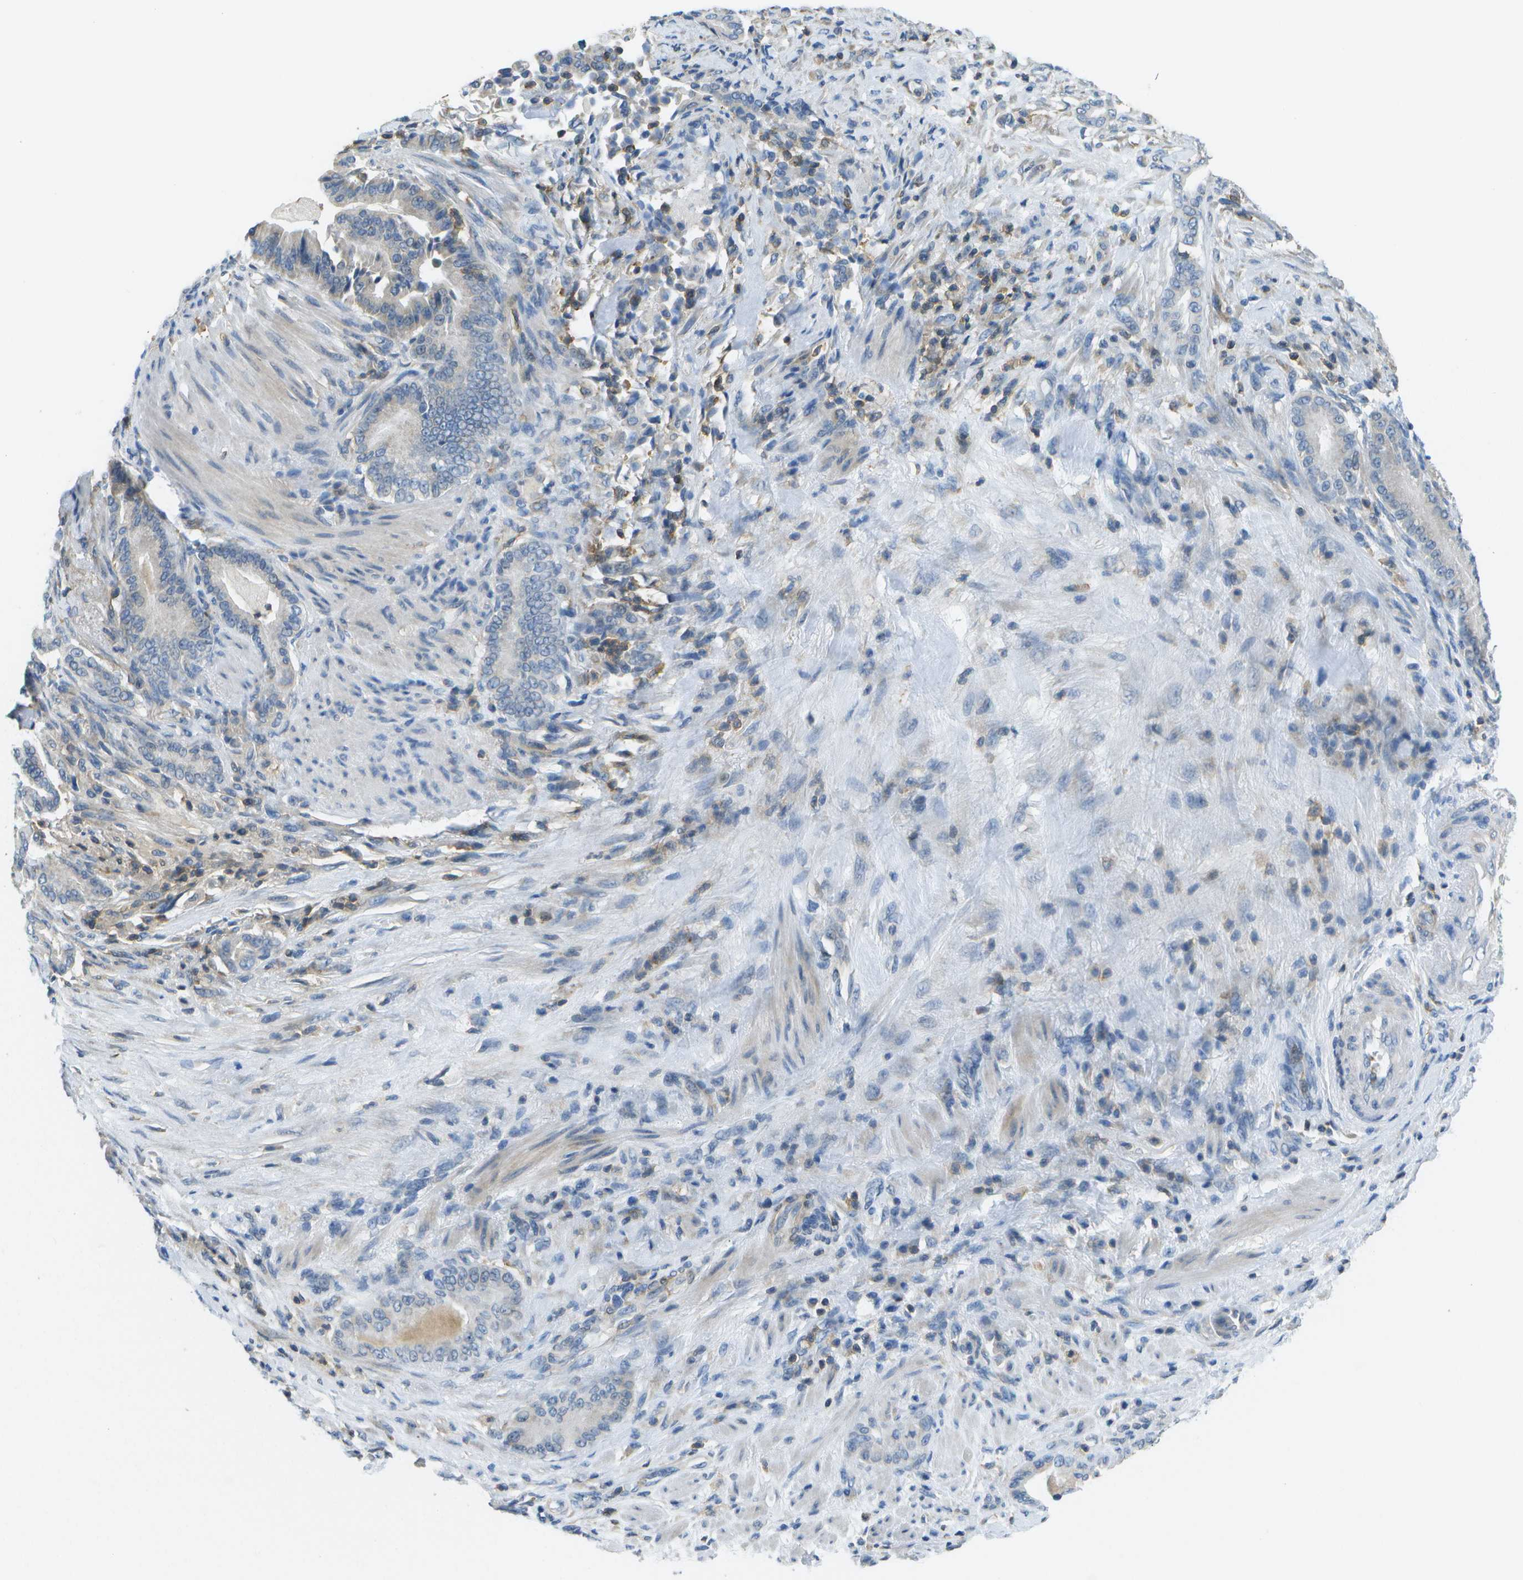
{"staining": {"intensity": "negative", "quantity": "none", "location": "none"}, "tissue": "pancreatic cancer", "cell_type": "Tumor cells", "image_type": "cancer", "snomed": [{"axis": "morphology", "description": "Normal tissue, NOS"}, {"axis": "morphology", "description": "Adenocarcinoma, NOS"}, {"axis": "topography", "description": "Pancreas"}], "caption": "This is an immunohistochemistry (IHC) histopathology image of pancreatic cancer (adenocarcinoma). There is no expression in tumor cells.", "gene": "RCSD1", "patient": {"sex": "male", "age": 63}}